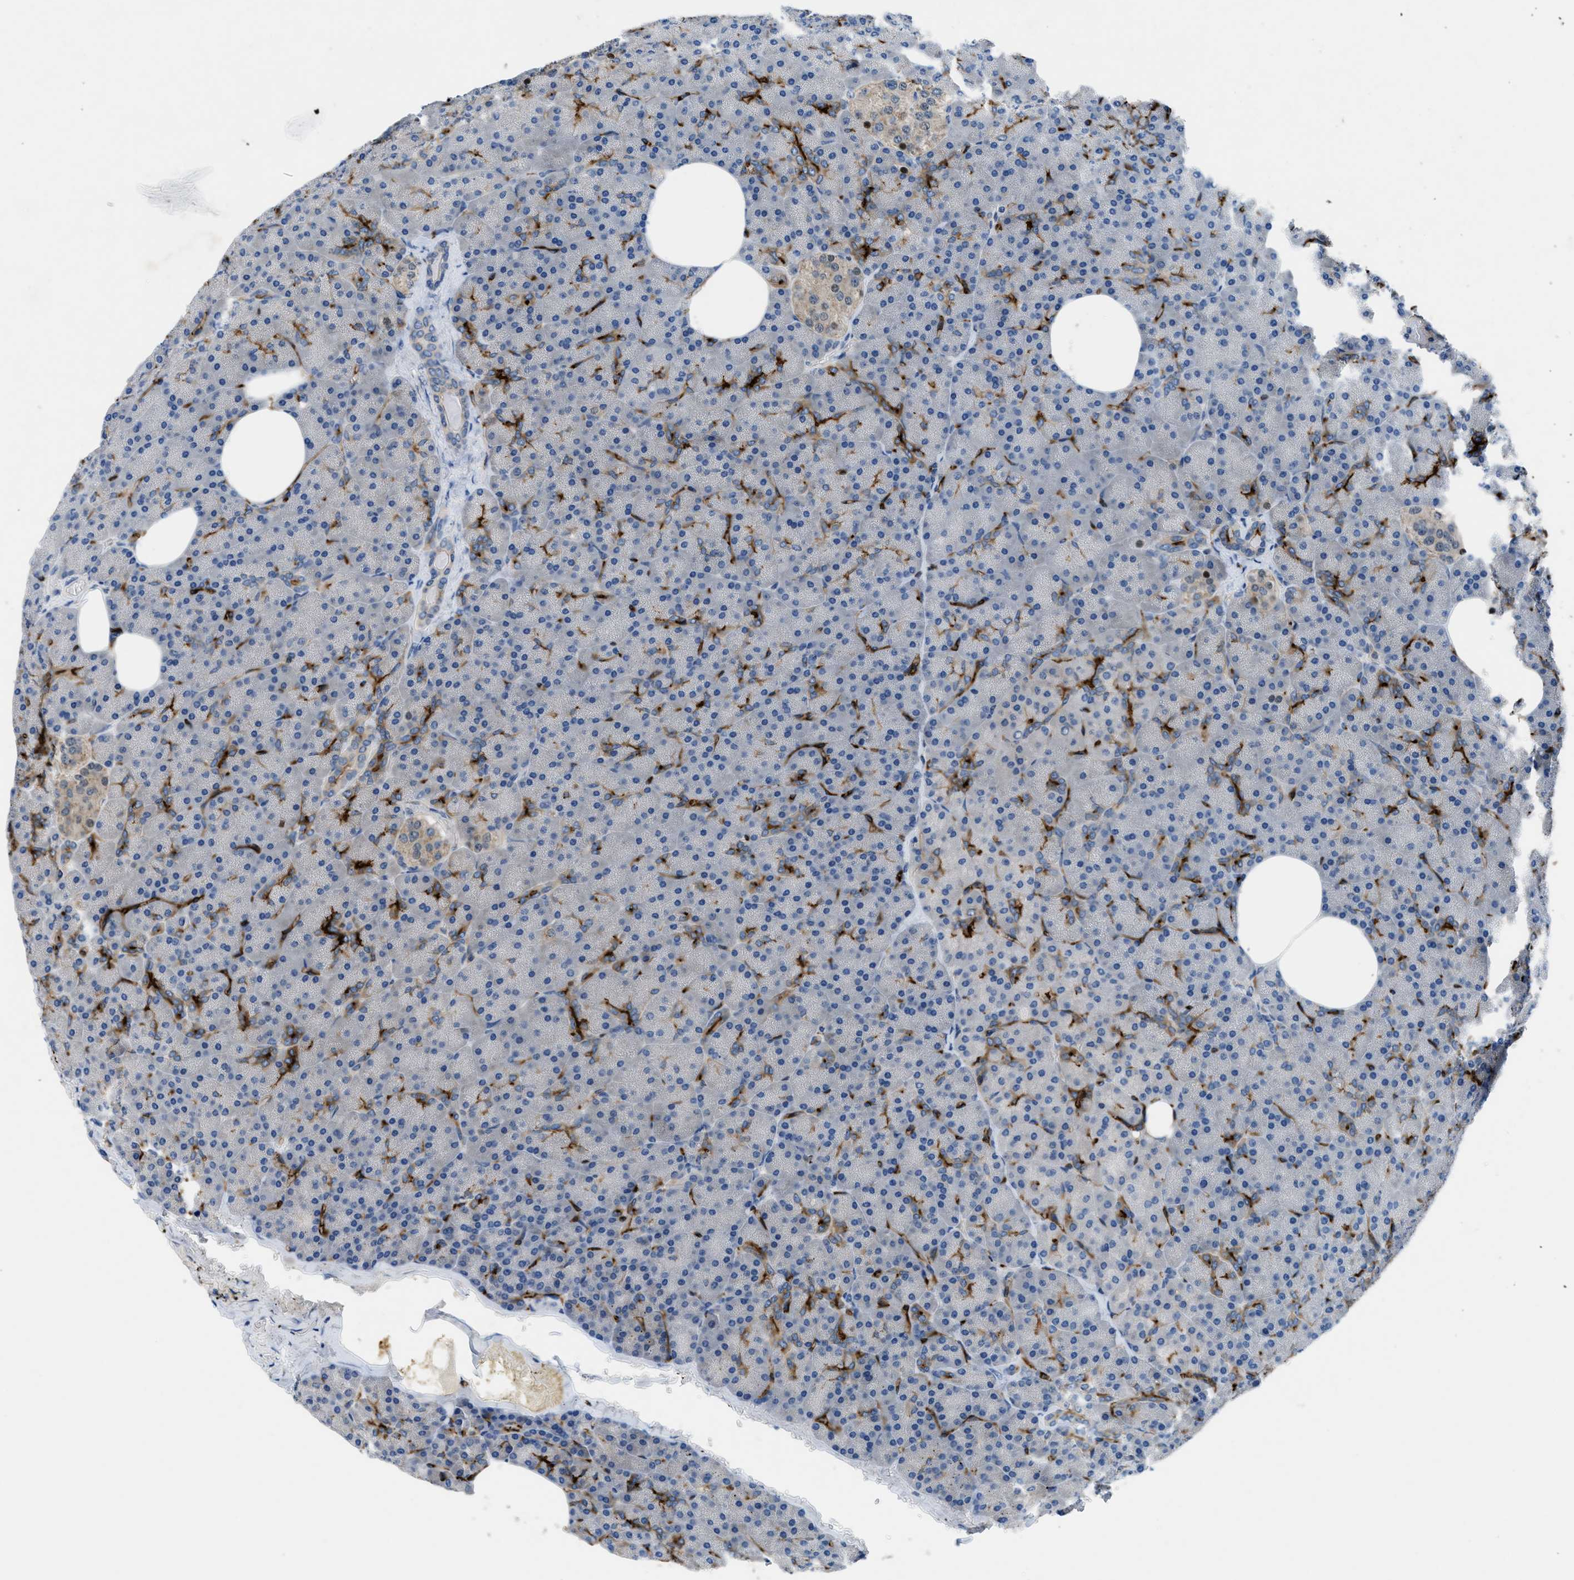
{"staining": {"intensity": "strong", "quantity": "<25%", "location": "cytoplasmic/membranous"}, "tissue": "pancreas", "cell_type": "Exocrine glandular cells", "image_type": "normal", "snomed": [{"axis": "morphology", "description": "Normal tissue, NOS"}, {"axis": "topography", "description": "Pancreas"}], "caption": "This image shows benign pancreas stained with immunohistochemistry (IHC) to label a protein in brown. The cytoplasmic/membranous of exocrine glandular cells show strong positivity for the protein. Nuclei are counter-stained blue.", "gene": "PGR", "patient": {"sex": "female", "age": 35}}